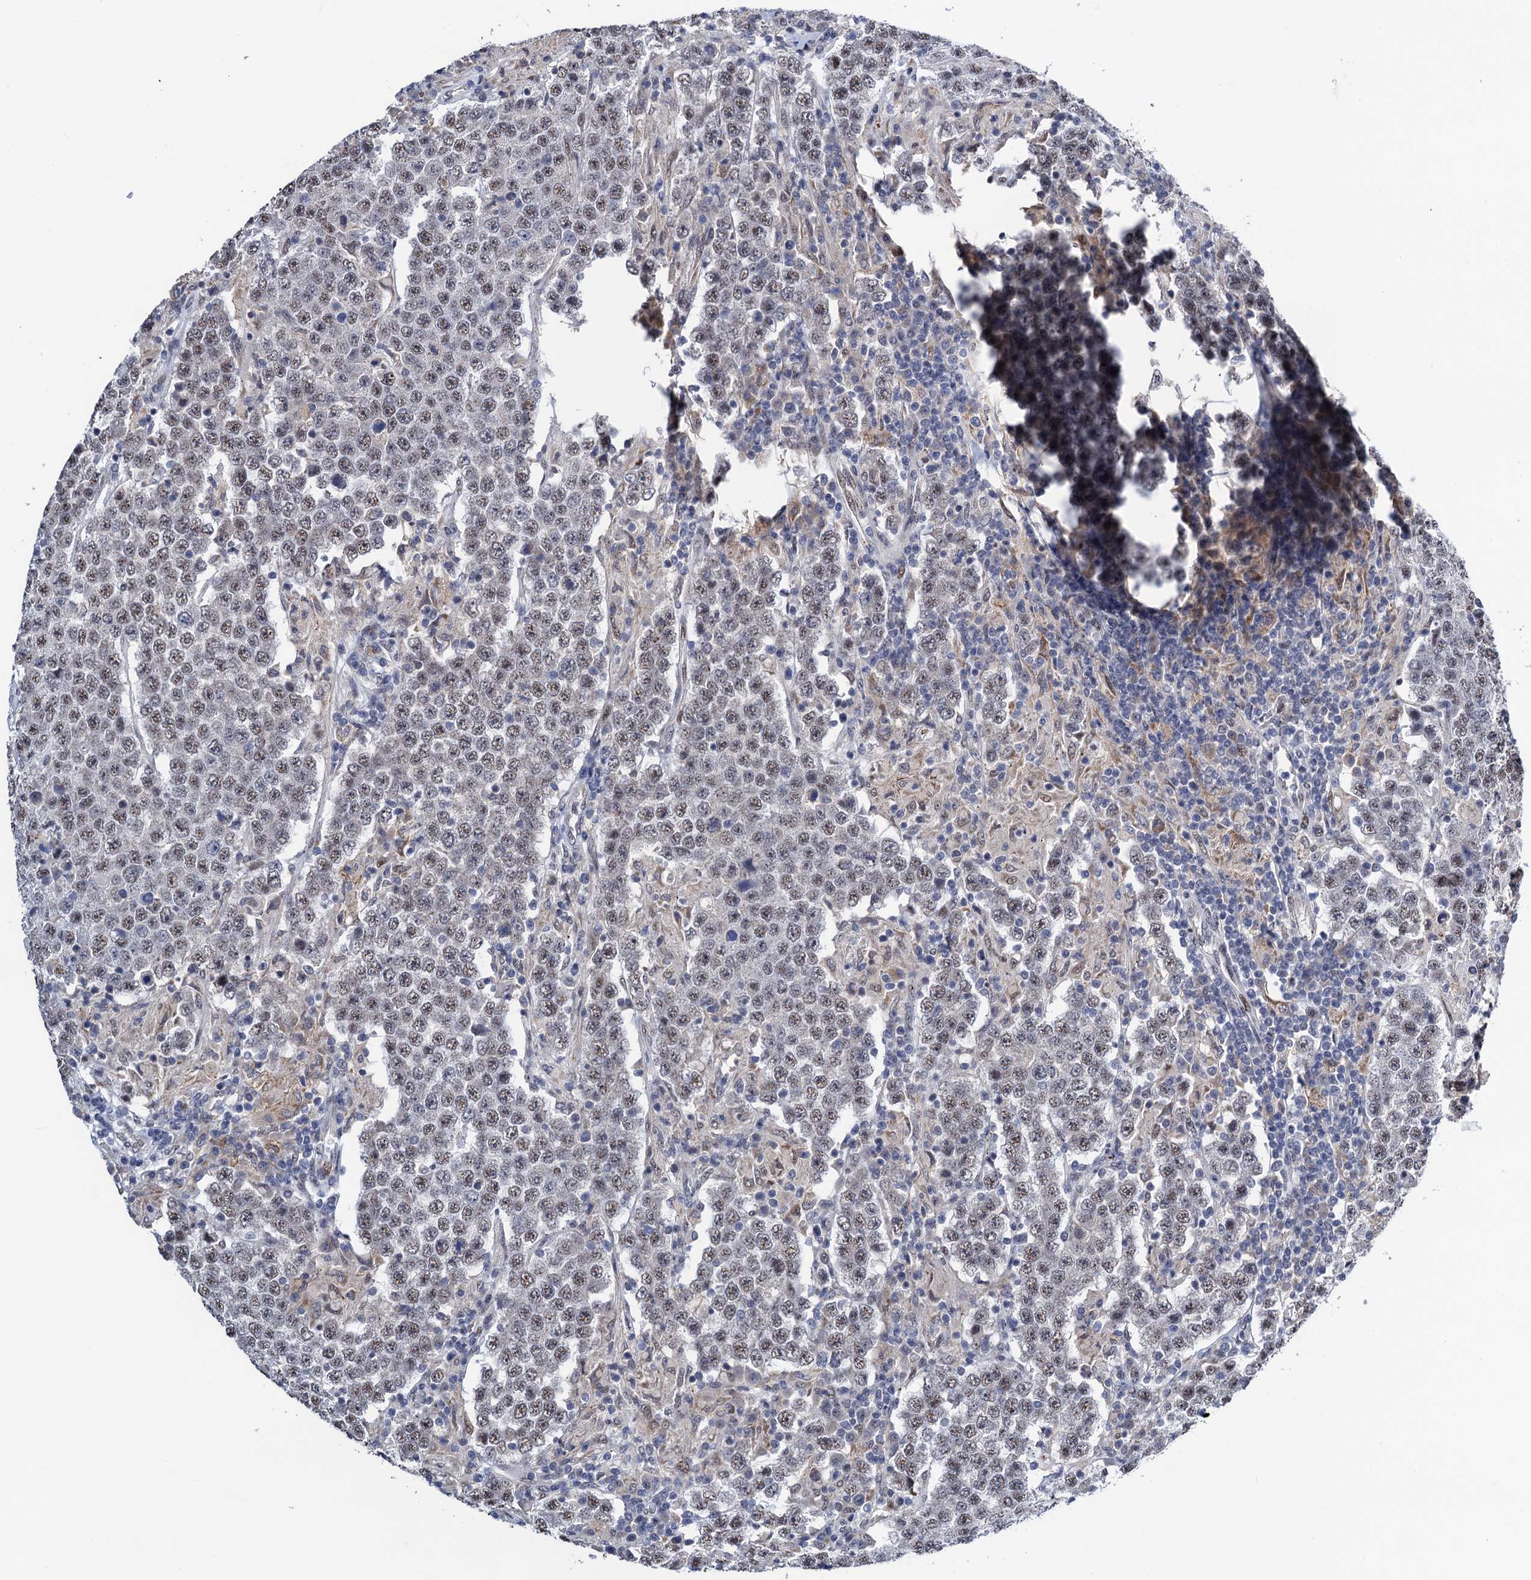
{"staining": {"intensity": "weak", "quantity": ">75%", "location": "nuclear"}, "tissue": "testis cancer", "cell_type": "Tumor cells", "image_type": "cancer", "snomed": [{"axis": "morphology", "description": "Normal tissue, NOS"}, {"axis": "morphology", "description": "Urothelial carcinoma, High grade"}, {"axis": "morphology", "description": "Seminoma, NOS"}, {"axis": "morphology", "description": "Carcinoma, Embryonal, NOS"}, {"axis": "topography", "description": "Urinary bladder"}, {"axis": "topography", "description": "Testis"}], "caption": "Tumor cells exhibit low levels of weak nuclear expression in approximately >75% of cells in human testis seminoma.", "gene": "FAM222A", "patient": {"sex": "male", "age": 41}}